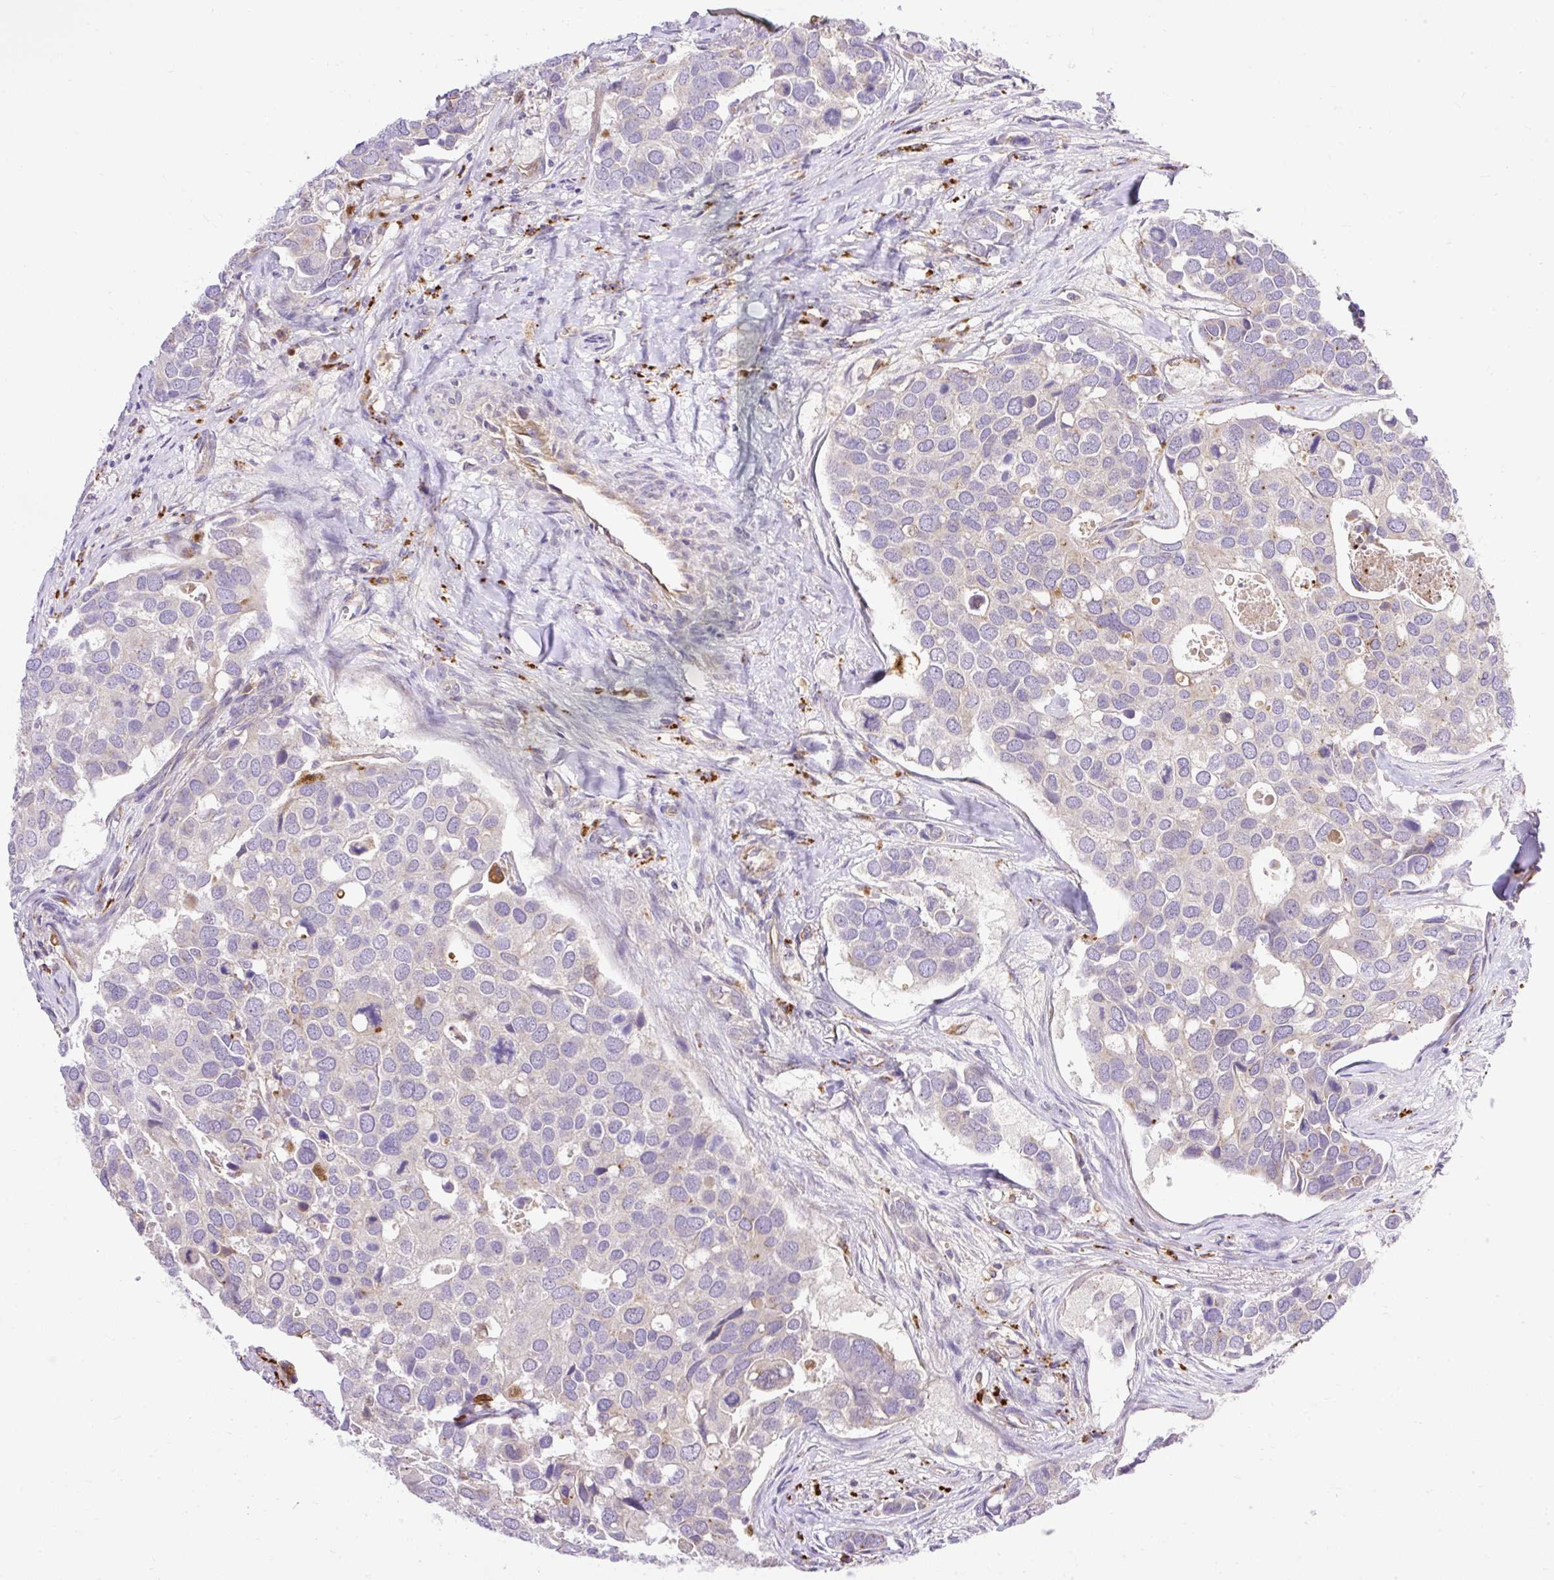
{"staining": {"intensity": "negative", "quantity": "none", "location": "none"}, "tissue": "breast cancer", "cell_type": "Tumor cells", "image_type": "cancer", "snomed": [{"axis": "morphology", "description": "Duct carcinoma"}, {"axis": "topography", "description": "Breast"}], "caption": "Immunohistochemistry image of neoplastic tissue: human breast cancer stained with DAB (3,3'-diaminobenzidine) reveals no significant protein positivity in tumor cells.", "gene": "HEXB", "patient": {"sex": "female", "age": 83}}